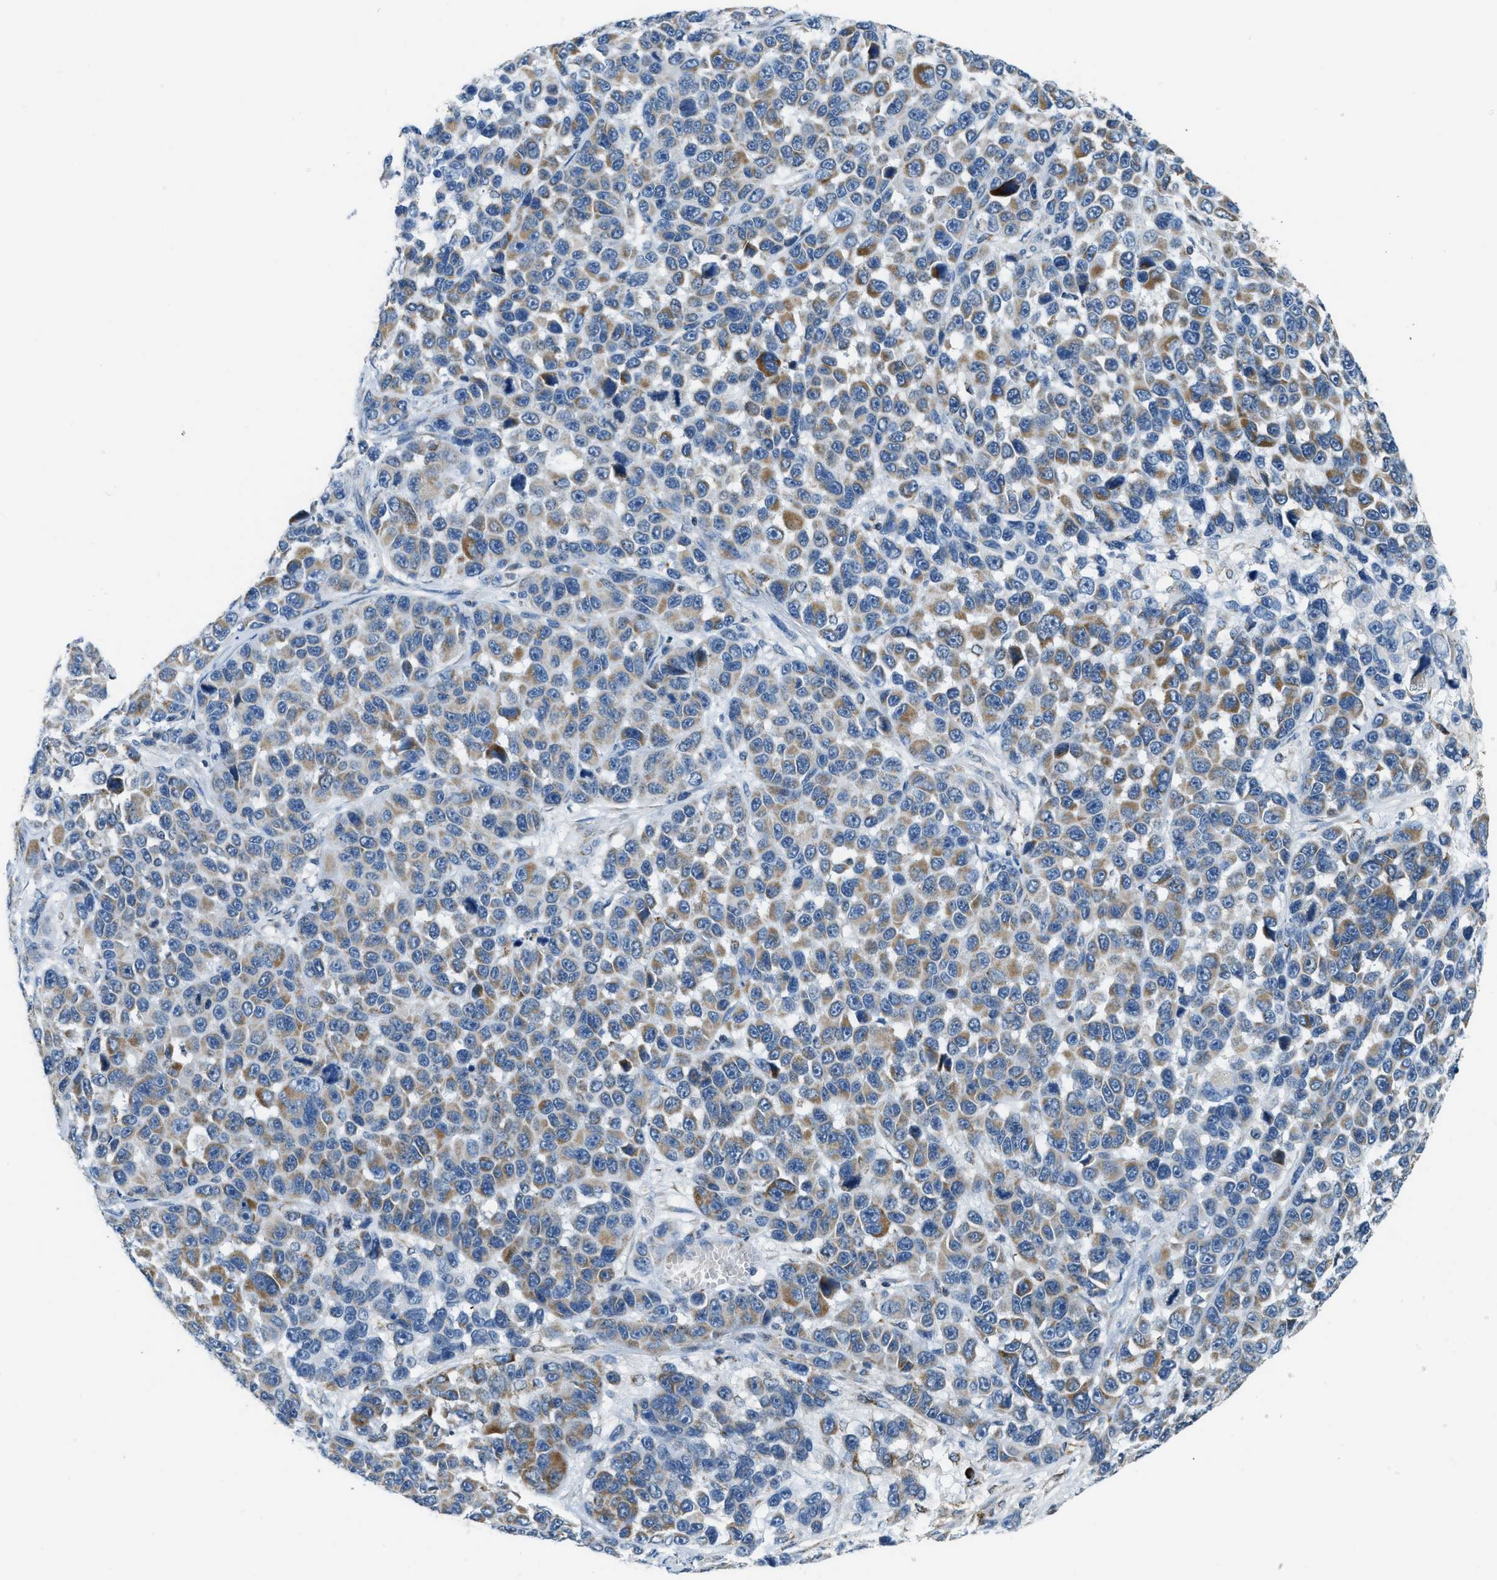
{"staining": {"intensity": "moderate", "quantity": "25%-75%", "location": "cytoplasmic/membranous"}, "tissue": "melanoma", "cell_type": "Tumor cells", "image_type": "cancer", "snomed": [{"axis": "morphology", "description": "Malignant melanoma, NOS"}, {"axis": "topography", "description": "Skin"}], "caption": "Immunohistochemistry of malignant melanoma displays medium levels of moderate cytoplasmic/membranous positivity in approximately 25%-75% of tumor cells.", "gene": "ACADVL", "patient": {"sex": "male", "age": 53}}